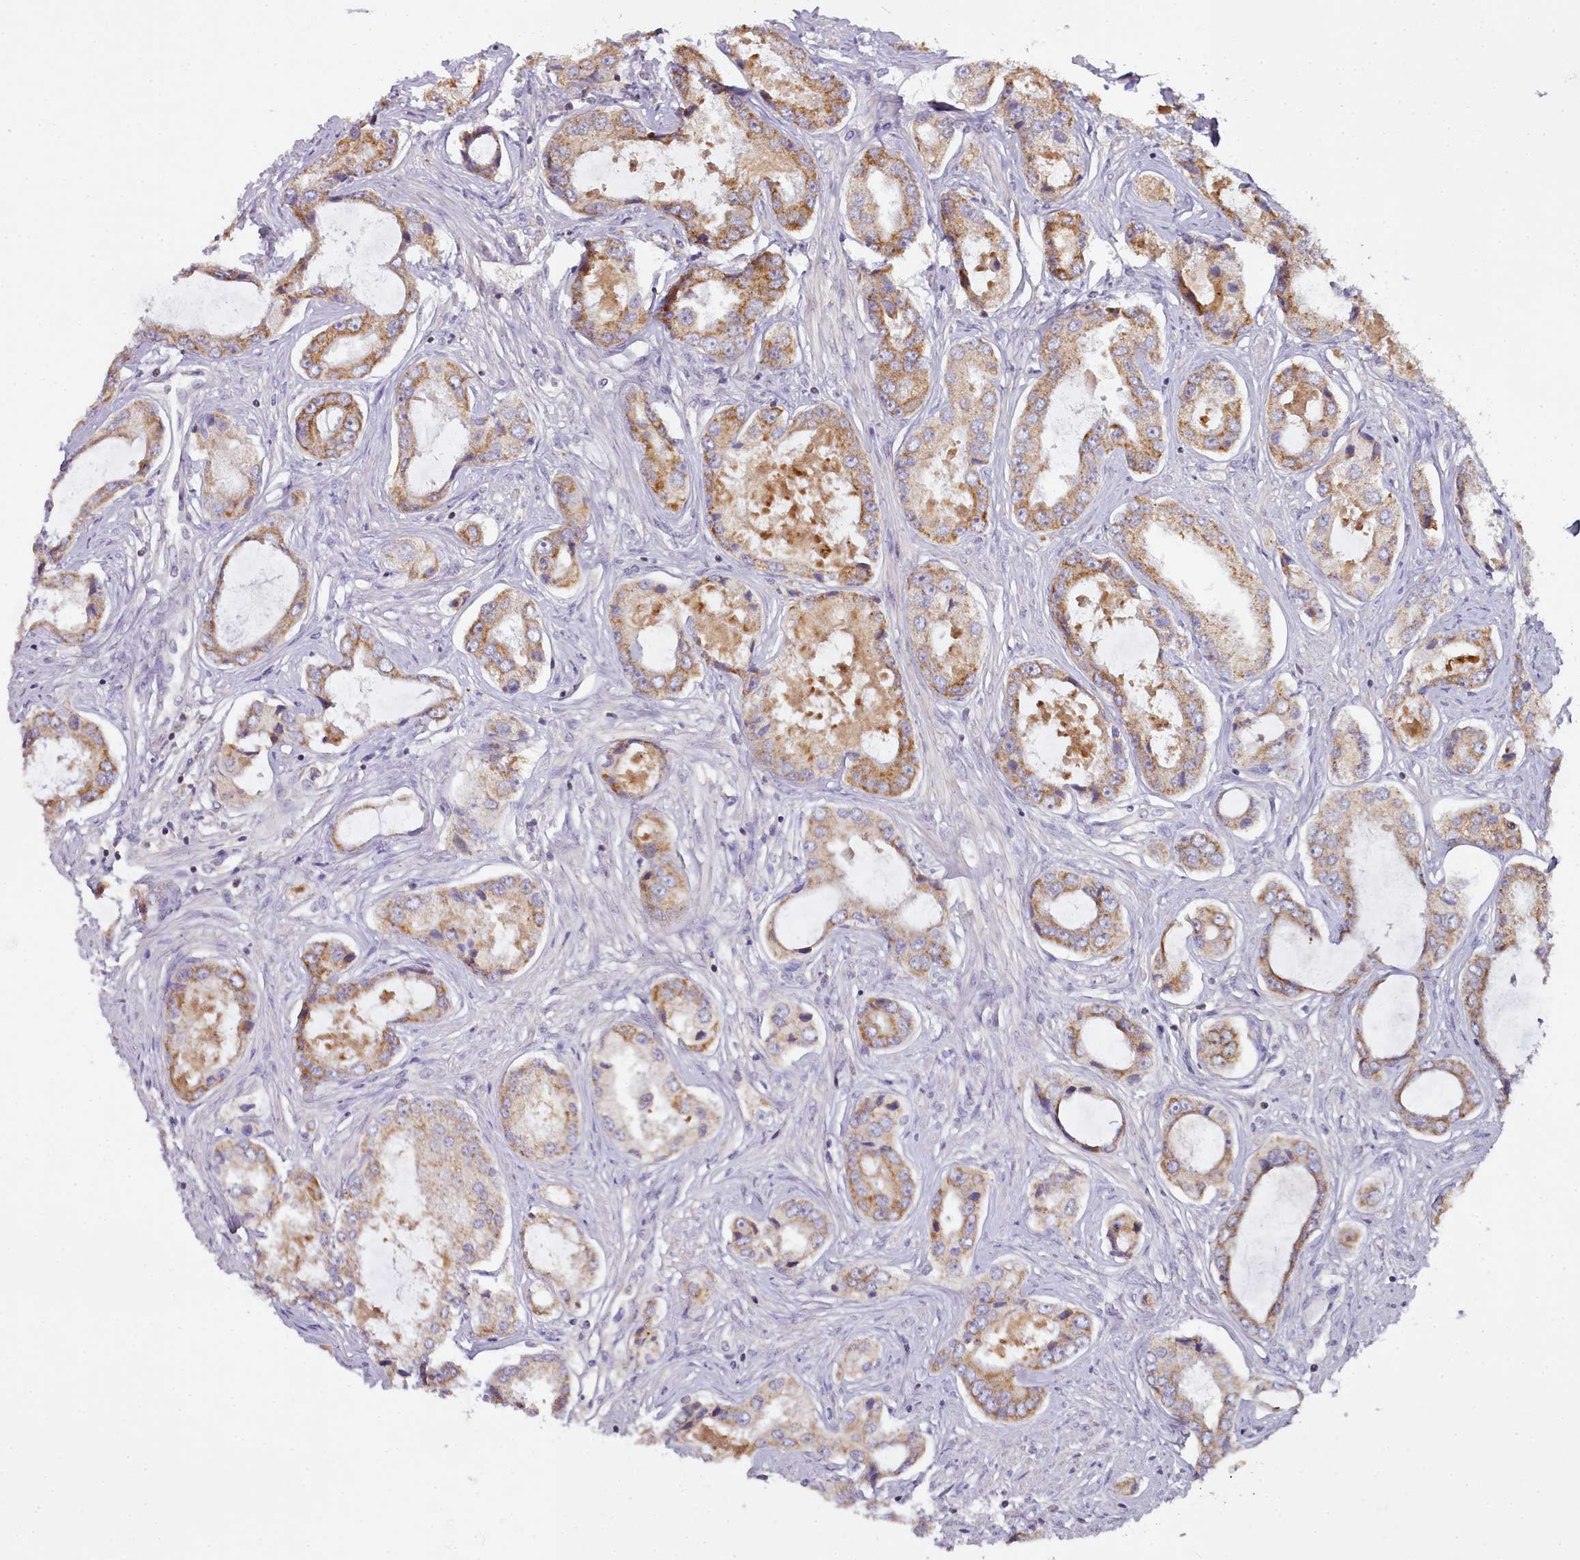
{"staining": {"intensity": "moderate", "quantity": ">75%", "location": "cytoplasmic/membranous"}, "tissue": "prostate cancer", "cell_type": "Tumor cells", "image_type": "cancer", "snomed": [{"axis": "morphology", "description": "Adenocarcinoma, Low grade"}, {"axis": "topography", "description": "Prostate"}], "caption": "Tumor cells reveal medium levels of moderate cytoplasmic/membranous expression in approximately >75% of cells in prostate cancer (low-grade adenocarcinoma).", "gene": "ACSS1", "patient": {"sex": "male", "age": 68}}